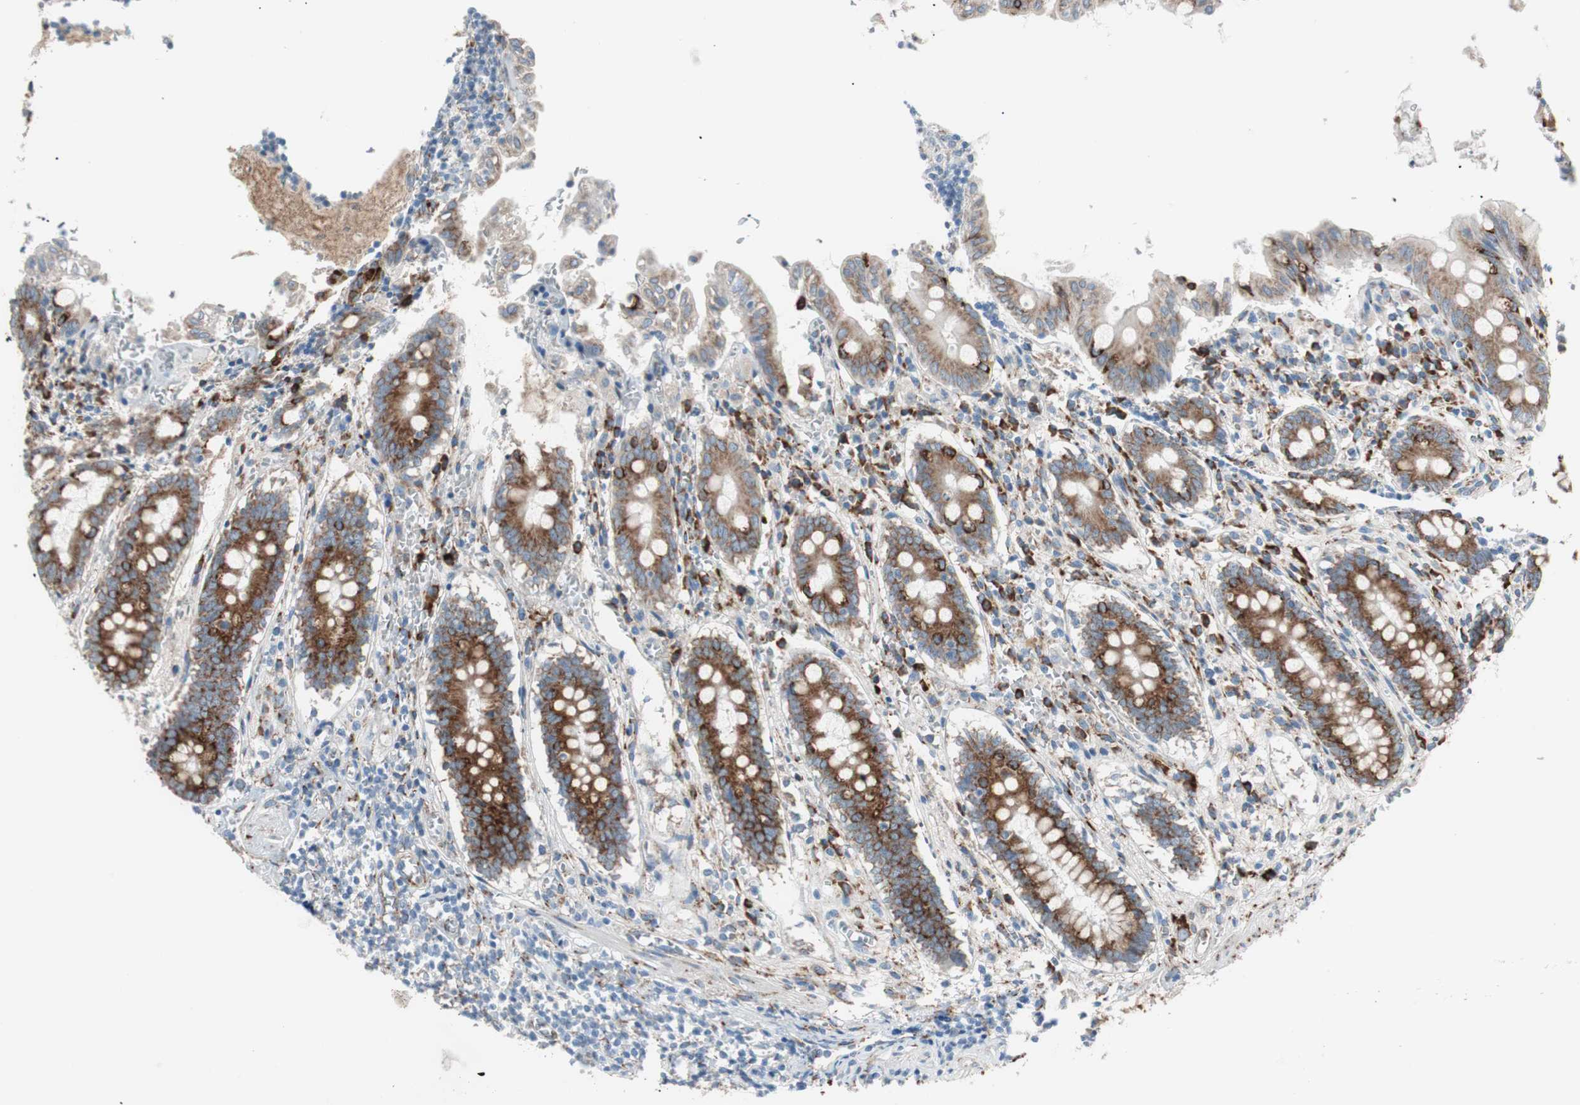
{"staining": {"intensity": "strong", "quantity": ">75%", "location": "cytoplasmic/membranous"}, "tissue": "appendix", "cell_type": "Glandular cells", "image_type": "normal", "snomed": [{"axis": "morphology", "description": "Normal tissue, NOS"}, {"axis": "topography", "description": "Appendix"}], "caption": "Appendix stained for a protein (brown) exhibits strong cytoplasmic/membranous positive staining in approximately >75% of glandular cells.", "gene": "P4HTM", "patient": {"sex": "female", "age": 50}}